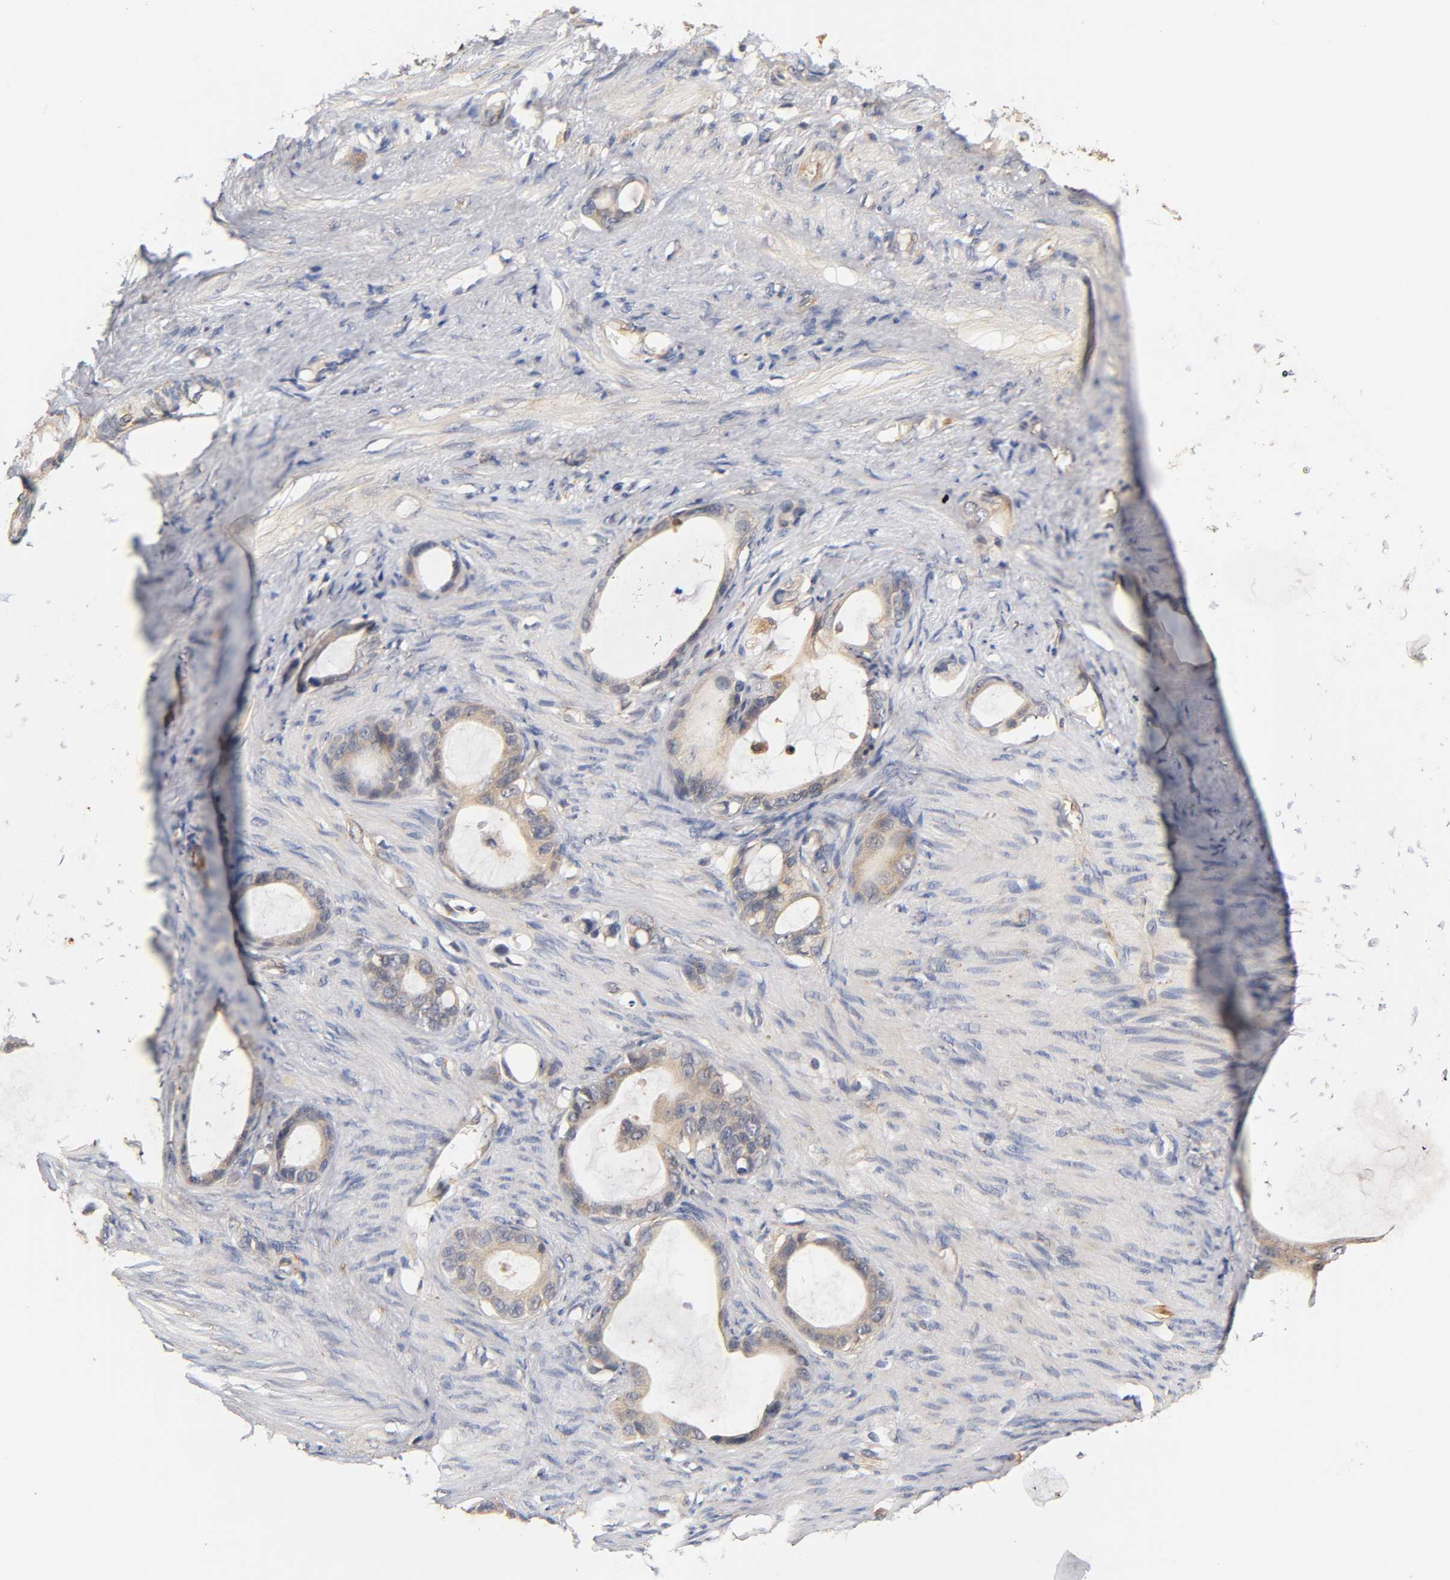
{"staining": {"intensity": "moderate", "quantity": ">75%", "location": "cytoplasmic/membranous"}, "tissue": "stomach cancer", "cell_type": "Tumor cells", "image_type": "cancer", "snomed": [{"axis": "morphology", "description": "Adenocarcinoma, NOS"}, {"axis": "topography", "description": "Stomach"}], "caption": "Immunohistochemical staining of human adenocarcinoma (stomach) reveals medium levels of moderate cytoplasmic/membranous protein positivity in approximately >75% of tumor cells.", "gene": "SCAP", "patient": {"sex": "female", "age": 75}}